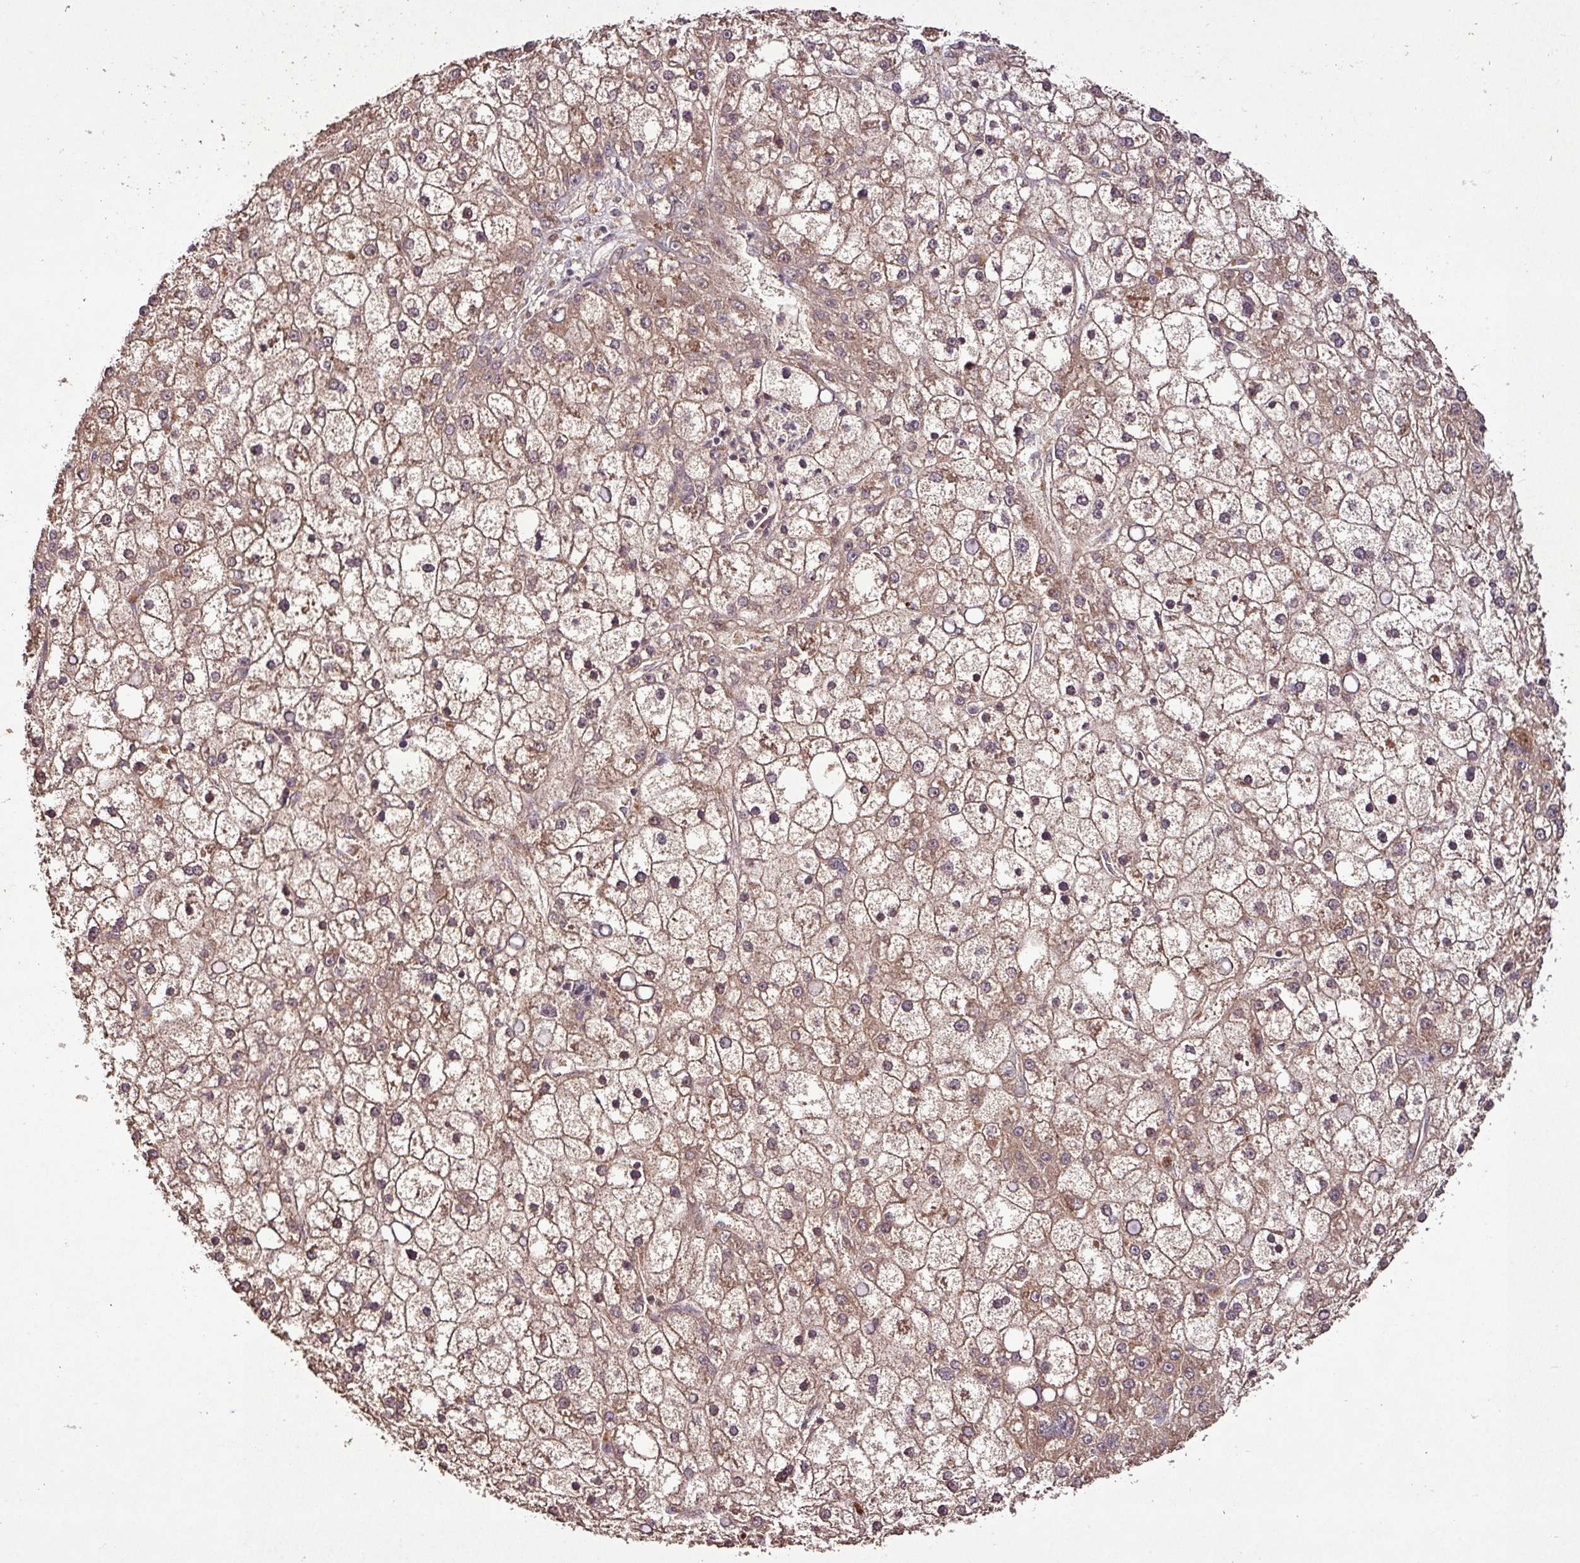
{"staining": {"intensity": "weak", "quantity": "25%-75%", "location": "cytoplasmic/membranous"}, "tissue": "liver cancer", "cell_type": "Tumor cells", "image_type": "cancer", "snomed": [{"axis": "morphology", "description": "Carcinoma, Hepatocellular, NOS"}, {"axis": "topography", "description": "Liver"}], "caption": "Protein analysis of liver hepatocellular carcinoma tissue displays weak cytoplasmic/membranous staining in about 25%-75% of tumor cells. The staining was performed using DAB (3,3'-diaminobenzidine), with brown indicating positive protein expression. Nuclei are stained blue with hematoxylin.", "gene": "FAIM", "patient": {"sex": "male", "age": 67}}